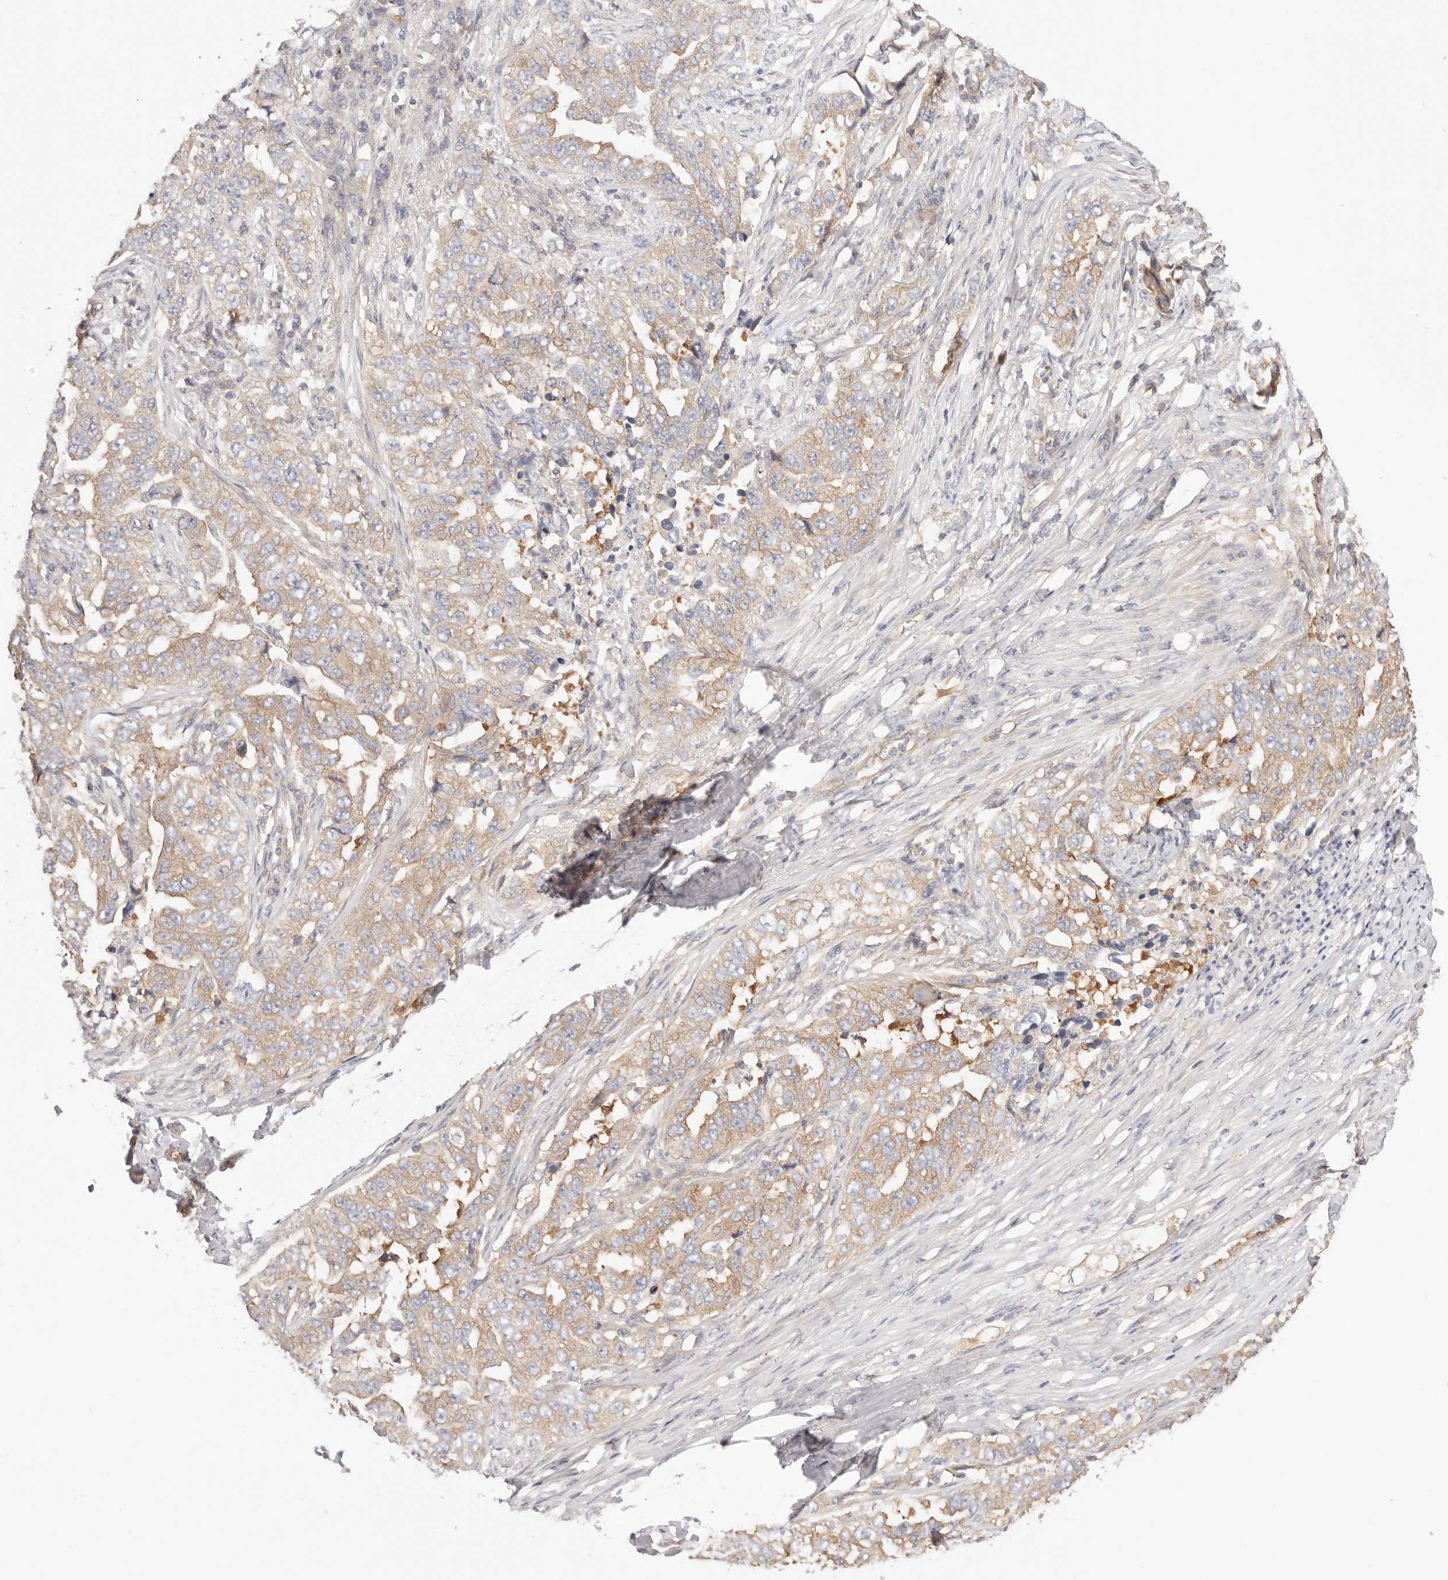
{"staining": {"intensity": "moderate", "quantity": ">75%", "location": "cytoplasmic/membranous"}, "tissue": "lung cancer", "cell_type": "Tumor cells", "image_type": "cancer", "snomed": [{"axis": "morphology", "description": "Adenocarcinoma, NOS"}, {"axis": "topography", "description": "Lung"}], "caption": "Lung cancer stained with immunohistochemistry (IHC) demonstrates moderate cytoplasmic/membranous staining in approximately >75% of tumor cells.", "gene": "KCMF1", "patient": {"sex": "female", "age": 51}}